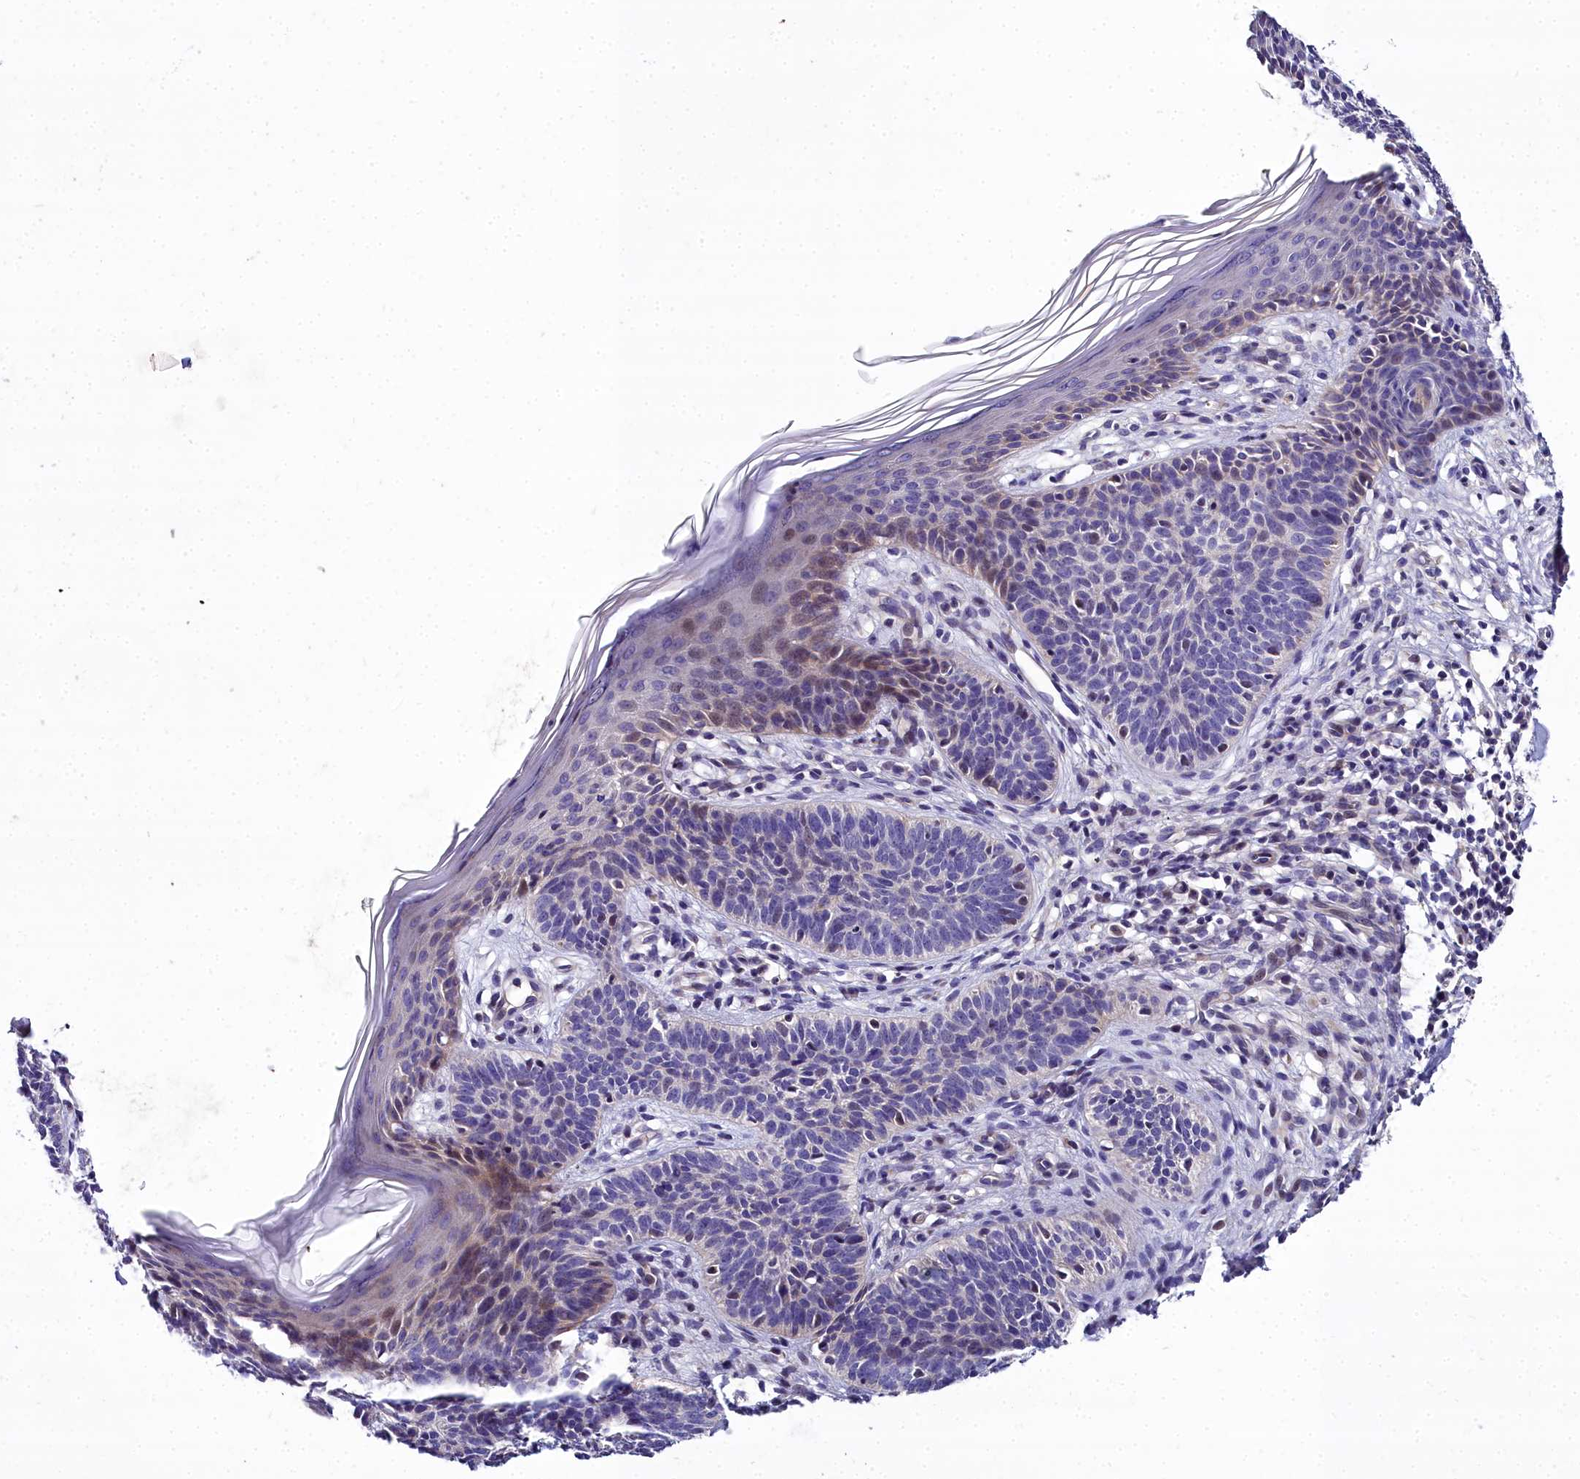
{"staining": {"intensity": "negative", "quantity": "none", "location": "none"}, "tissue": "skin cancer", "cell_type": "Tumor cells", "image_type": "cancer", "snomed": [{"axis": "morphology", "description": "Basal cell carcinoma"}, {"axis": "topography", "description": "Skin"}], "caption": "DAB immunohistochemical staining of skin cancer (basal cell carcinoma) shows no significant staining in tumor cells.", "gene": "NT5M", "patient": {"sex": "female", "age": 66}}